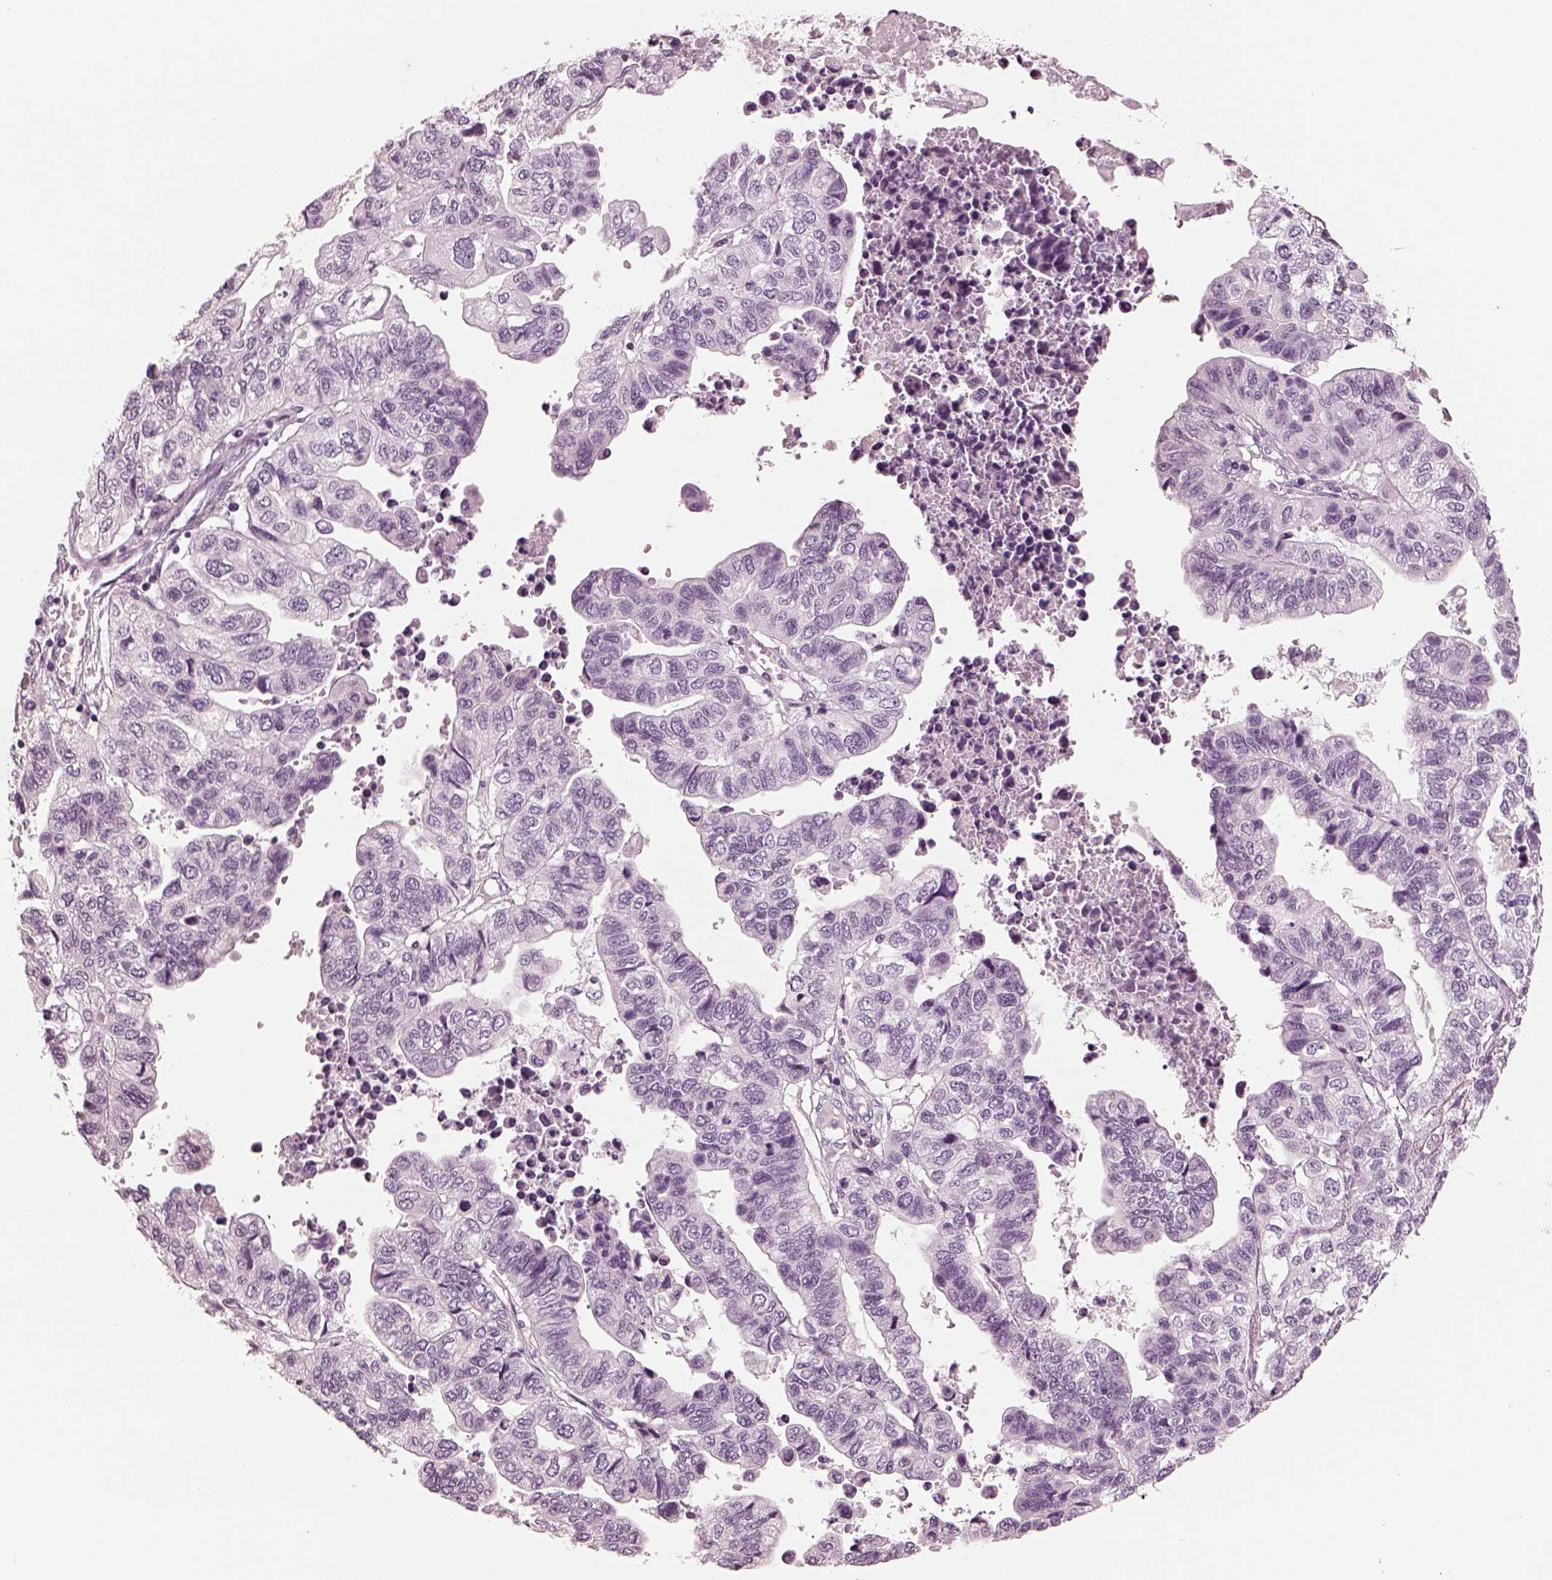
{"staining": {"intensity": "negative", "quantity": "none", "location": "none"}, "tissue": "stomach cancer", "cell_type": "Tumor cells", "image_type": "cancer", "snomed": [{"axis": "morphology", "description": "Adenocarcinoma, NOS"}, {"axis": "topography", "description": "Stomach, upper"}], "caption": "Immunohistochemistry (IHC) image of human stomach cancer stained for a protein (brown), which demonstrates no expression in tumor cells.", "gene": "CSH1", "patient": {"sex": "female", "age": 67}}